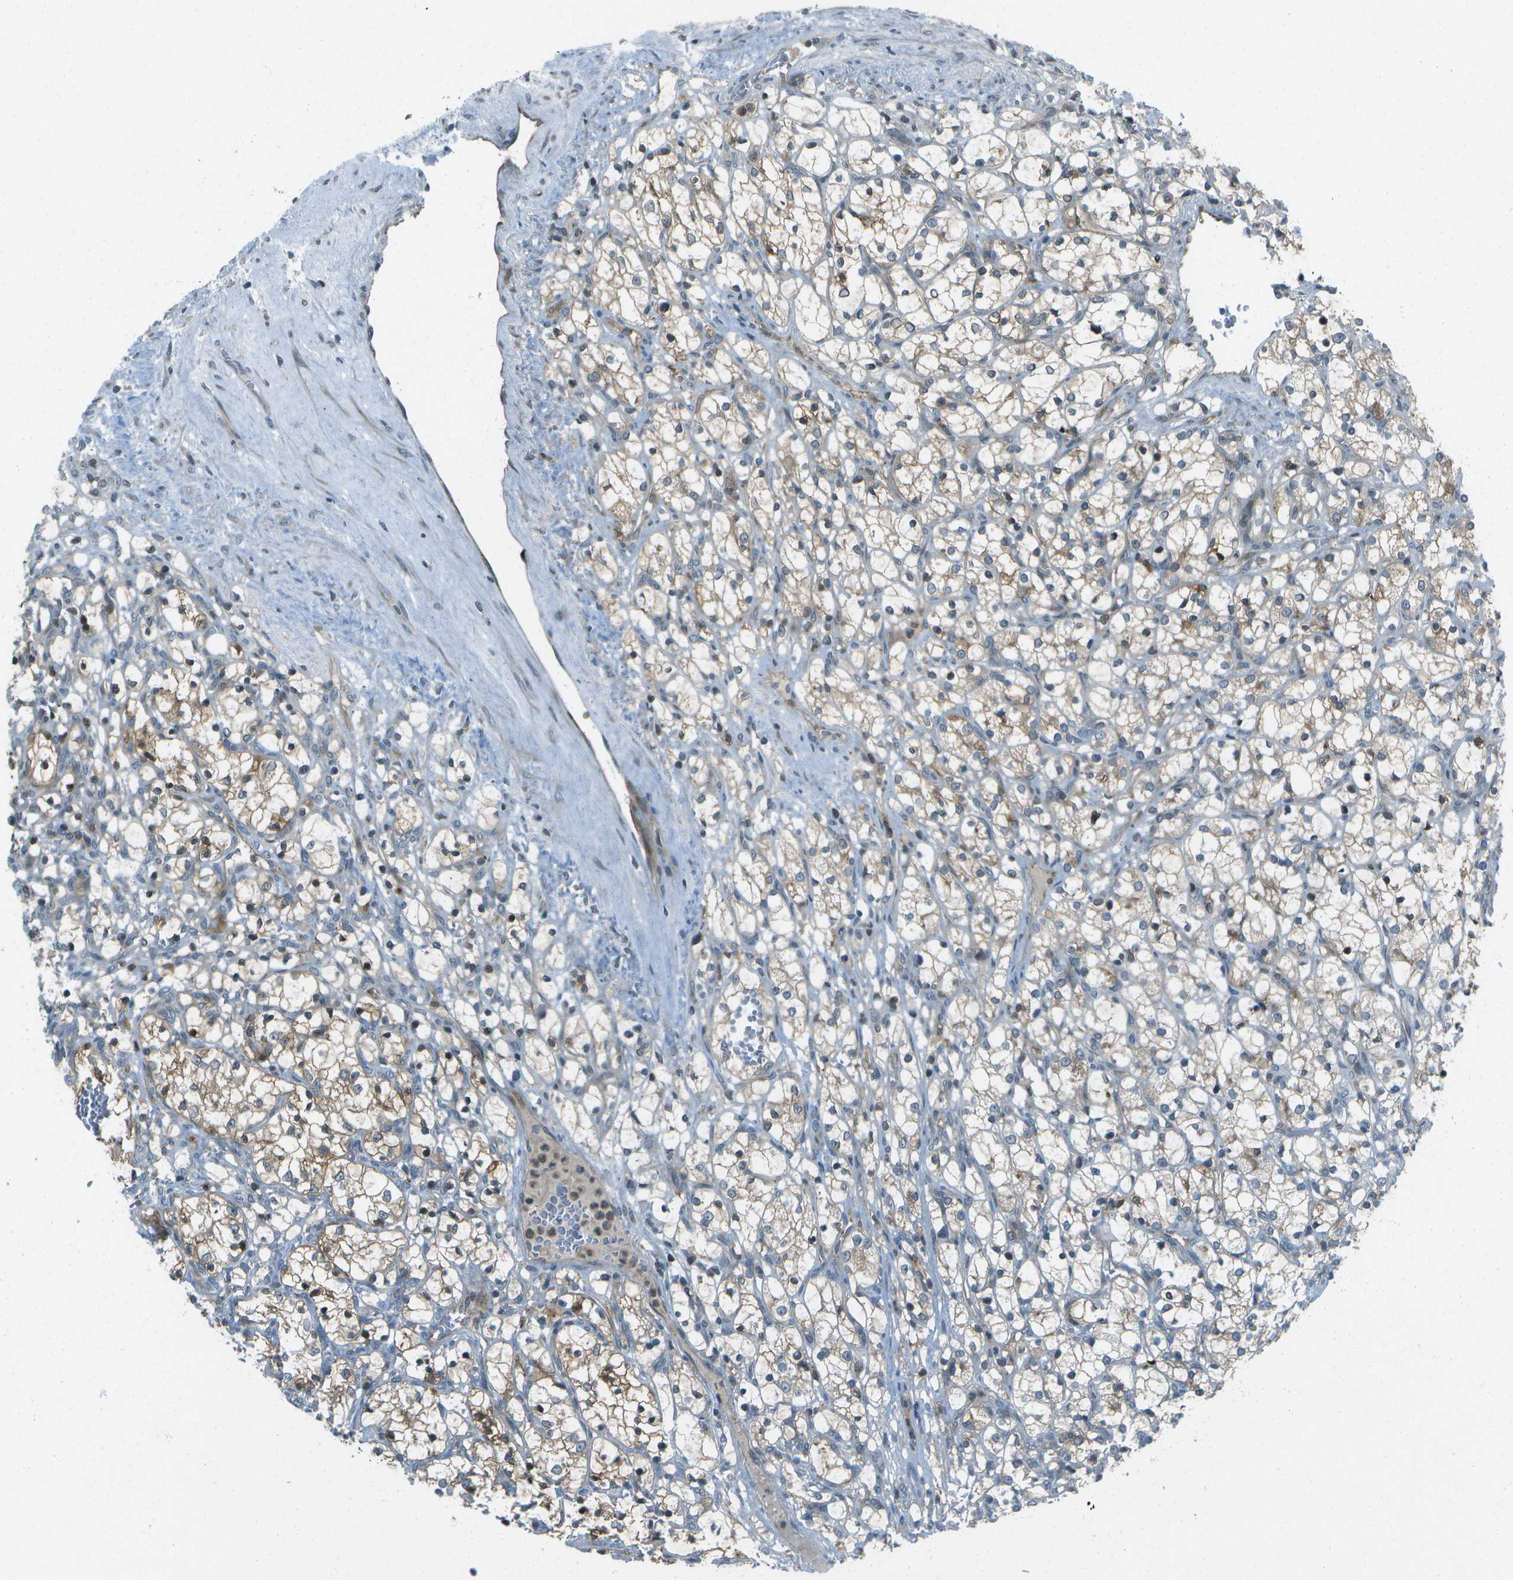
{"staining": {"intensity": "weak", "quantity": "25%-75%", "location": "cytoplasmic/membranous"}, "tissue": "renal cancer", "cell_type": "Tumor cells", "image_type": "cancer", "snomed": [{"axis": "morphology", "description": "Adenocarcinoma, NOS"}, {"axis": "topography", "description": "Kidney"}], "caption": "Human renal cancer stained with a brown dye demonstrates weak cytoplasmic/membranous positive positivity in approximately 25%-75% of tumor cells.", "gene": "TMEM19", "patient": {"sex": "female", "age": 69}}